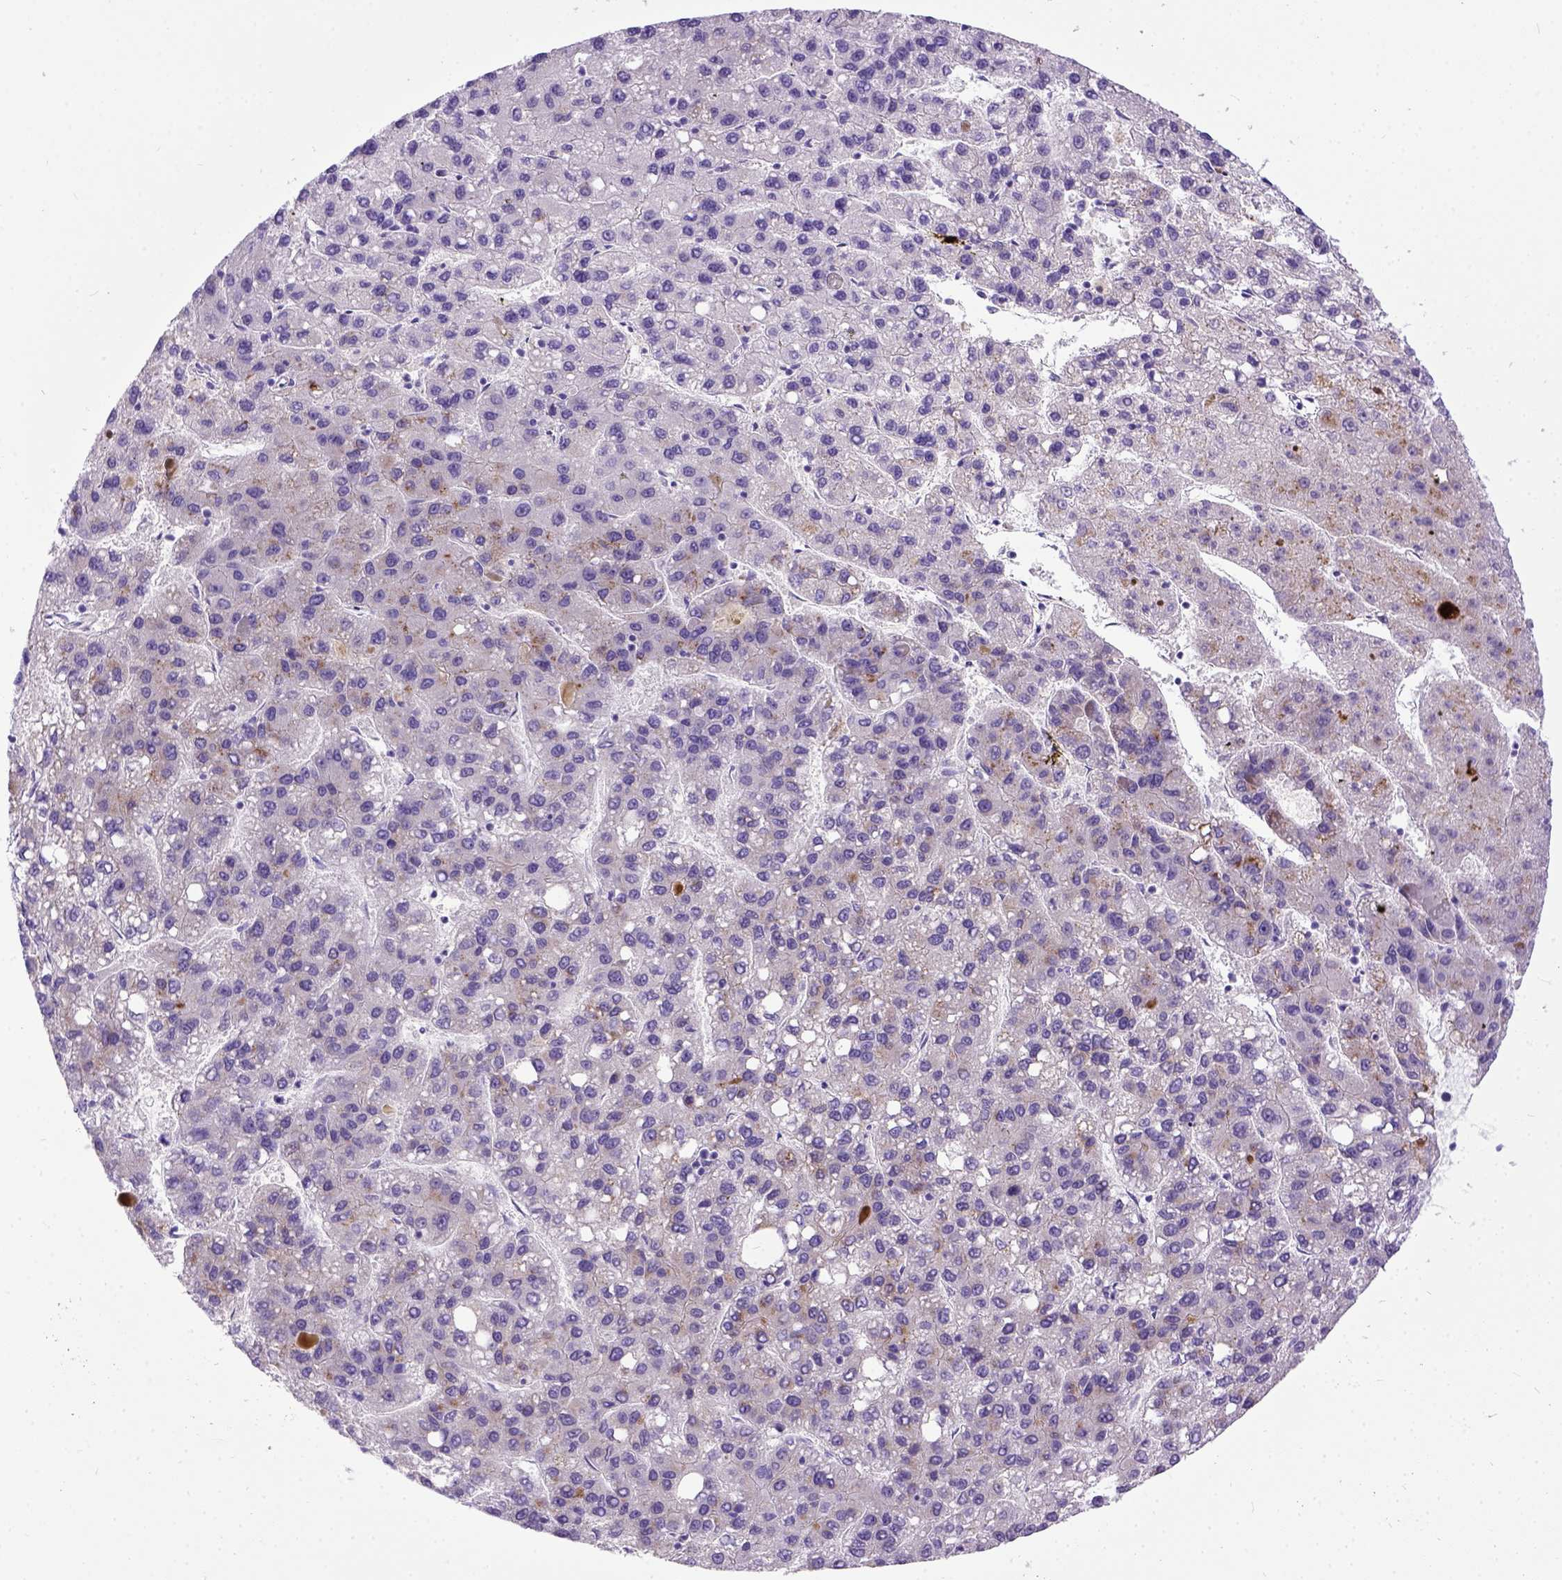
{"staining": {"intensity": "negative", "quantity": "none", "location": "none"}, "tissue": "liver cancer", "cell_type": "Tumor cells", "image_type": "cancer", "snomed": [{"axis": "morphology", "description": "Carcinoma, Hepatocellular, NOS"}, {"axis": "topography", "description": "Liver"}], "caption": "An image of hepatocellular carcinoma (liver) stained for a protein exhibits no brown staining in tumor cells.", "gene": "IGF2", "patient": {"sex": "female", "age": 82}}